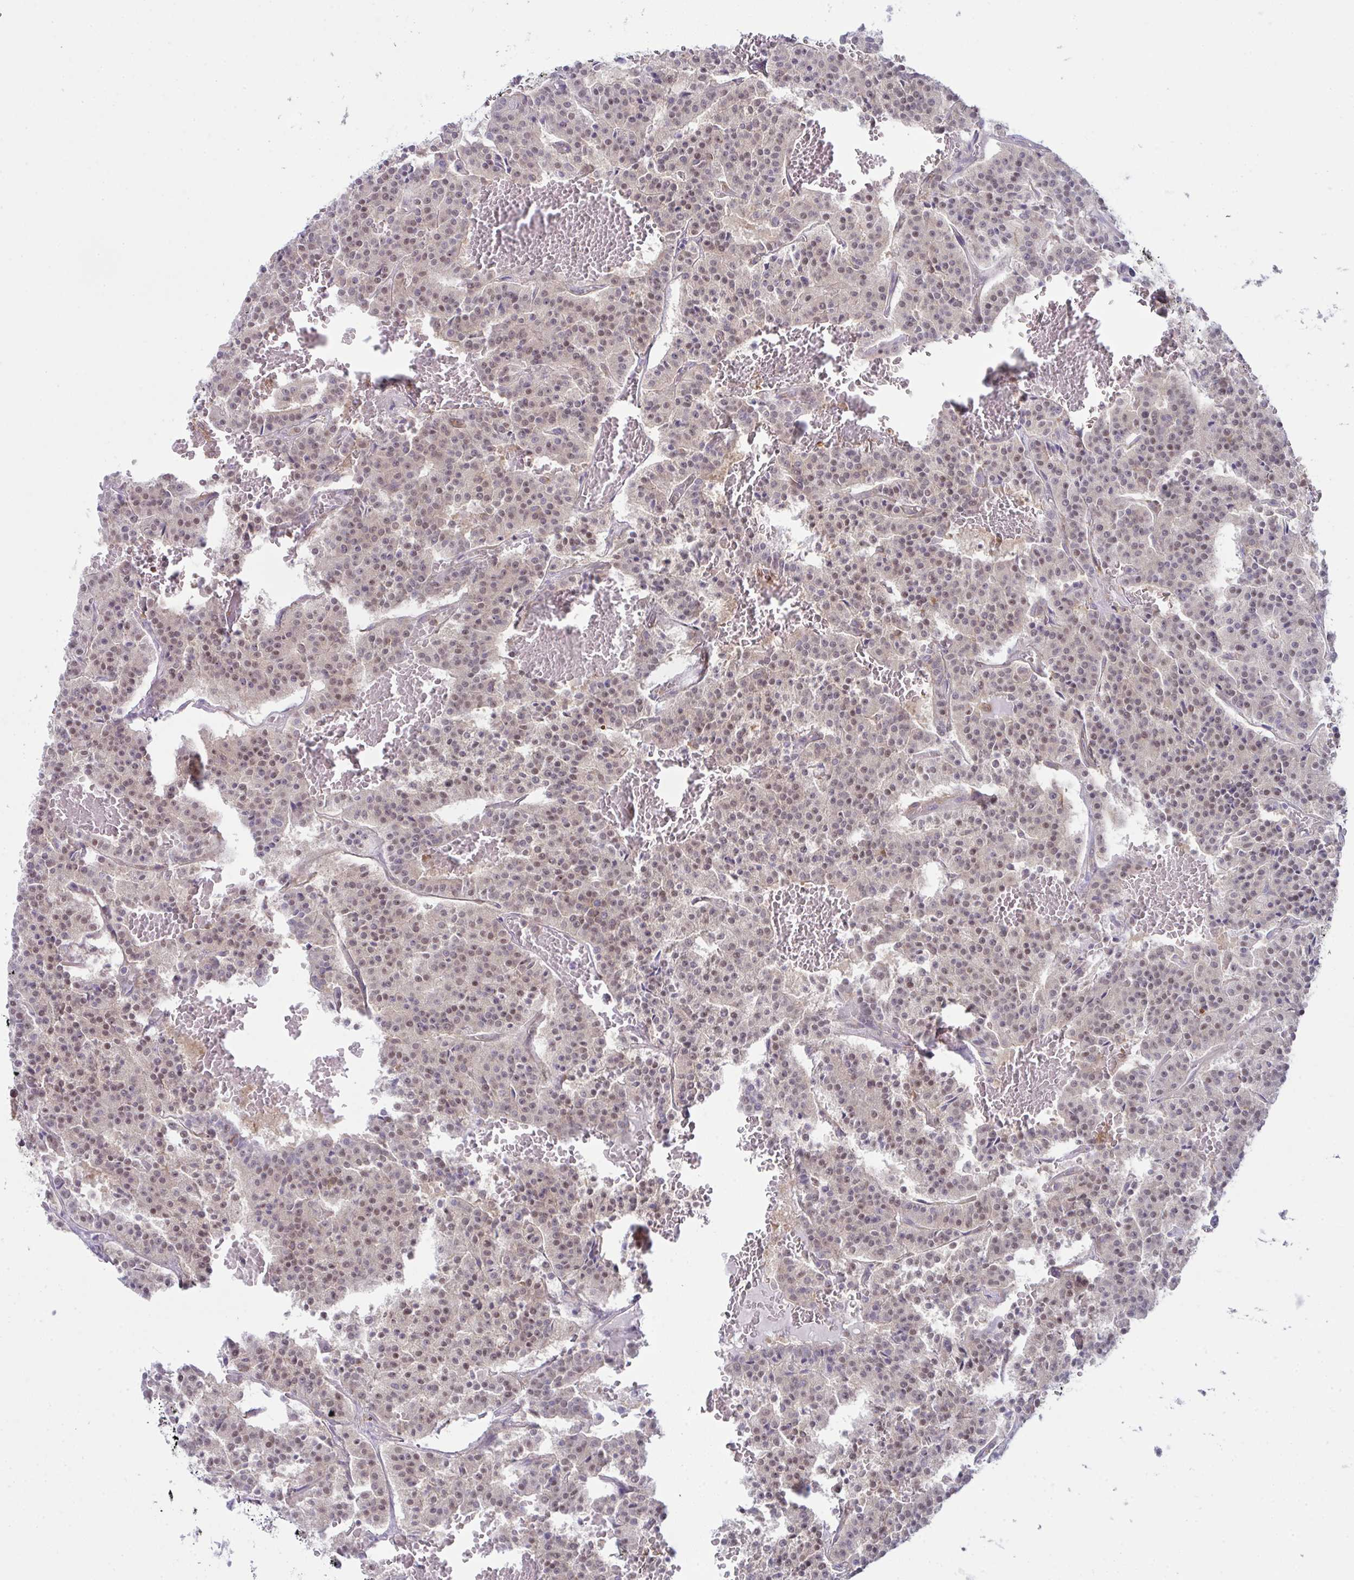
{"staining": {"intensity": "moderate", "quantity": "25%-75%", "location": "nuclear"}, "tissue": "carcinoid", "cell_type": "Tumor cells", "image_type": "cancer", "snomed": [{"axis": "morphology", "description": "Carcinoid, malignant, NOS"}, {"axis": "topography", "description": "Lung"}], "caption": "Tumor cells show medium levels of moderate nuclear staining in approximately 25%-75% of cells in carcinoid (malignant).", "gene": "ALDH16A1", "patient": {"sex": "male", "age": 70}}